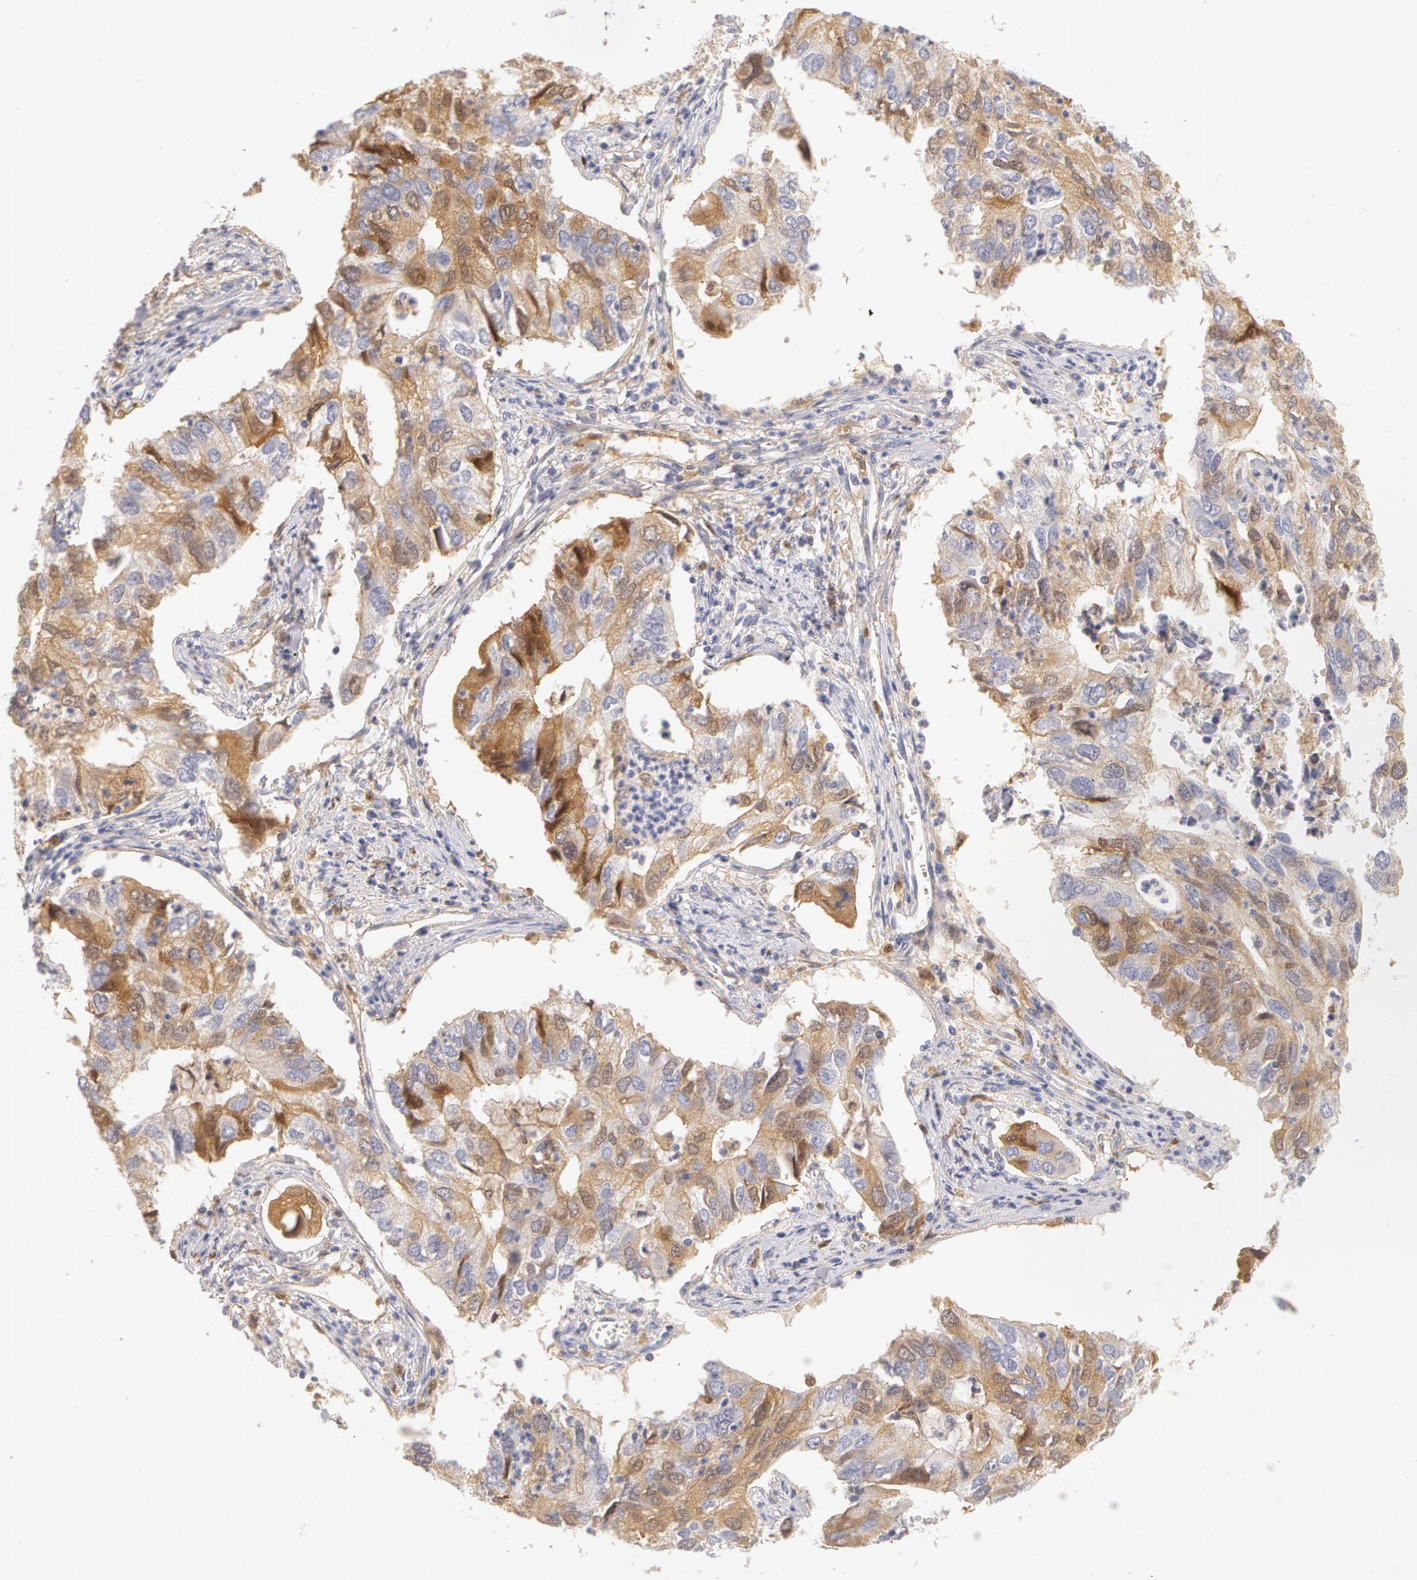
{"staining": {"intensity": "weak", "quantity": "<25%", "location": "cytoplasmic/membranous"}, "tissue": "lung cancer", "cell_type": "Tumor cells", "image_type": "cancer", "snomed": [{"axis": "morphology", "description": "Adenocarcinoma, NOS"}, {"axis": "topography", "description": "Lung"}], "caption": "This micrograph is of adenocarcinoma (lung) stained with IHC to label a protein in brown with the nuclei are counter-stained blue. There is no positivity in tumor cells.", "gene": "AHSG", "patient": {"sex": "male", "age": 48}}